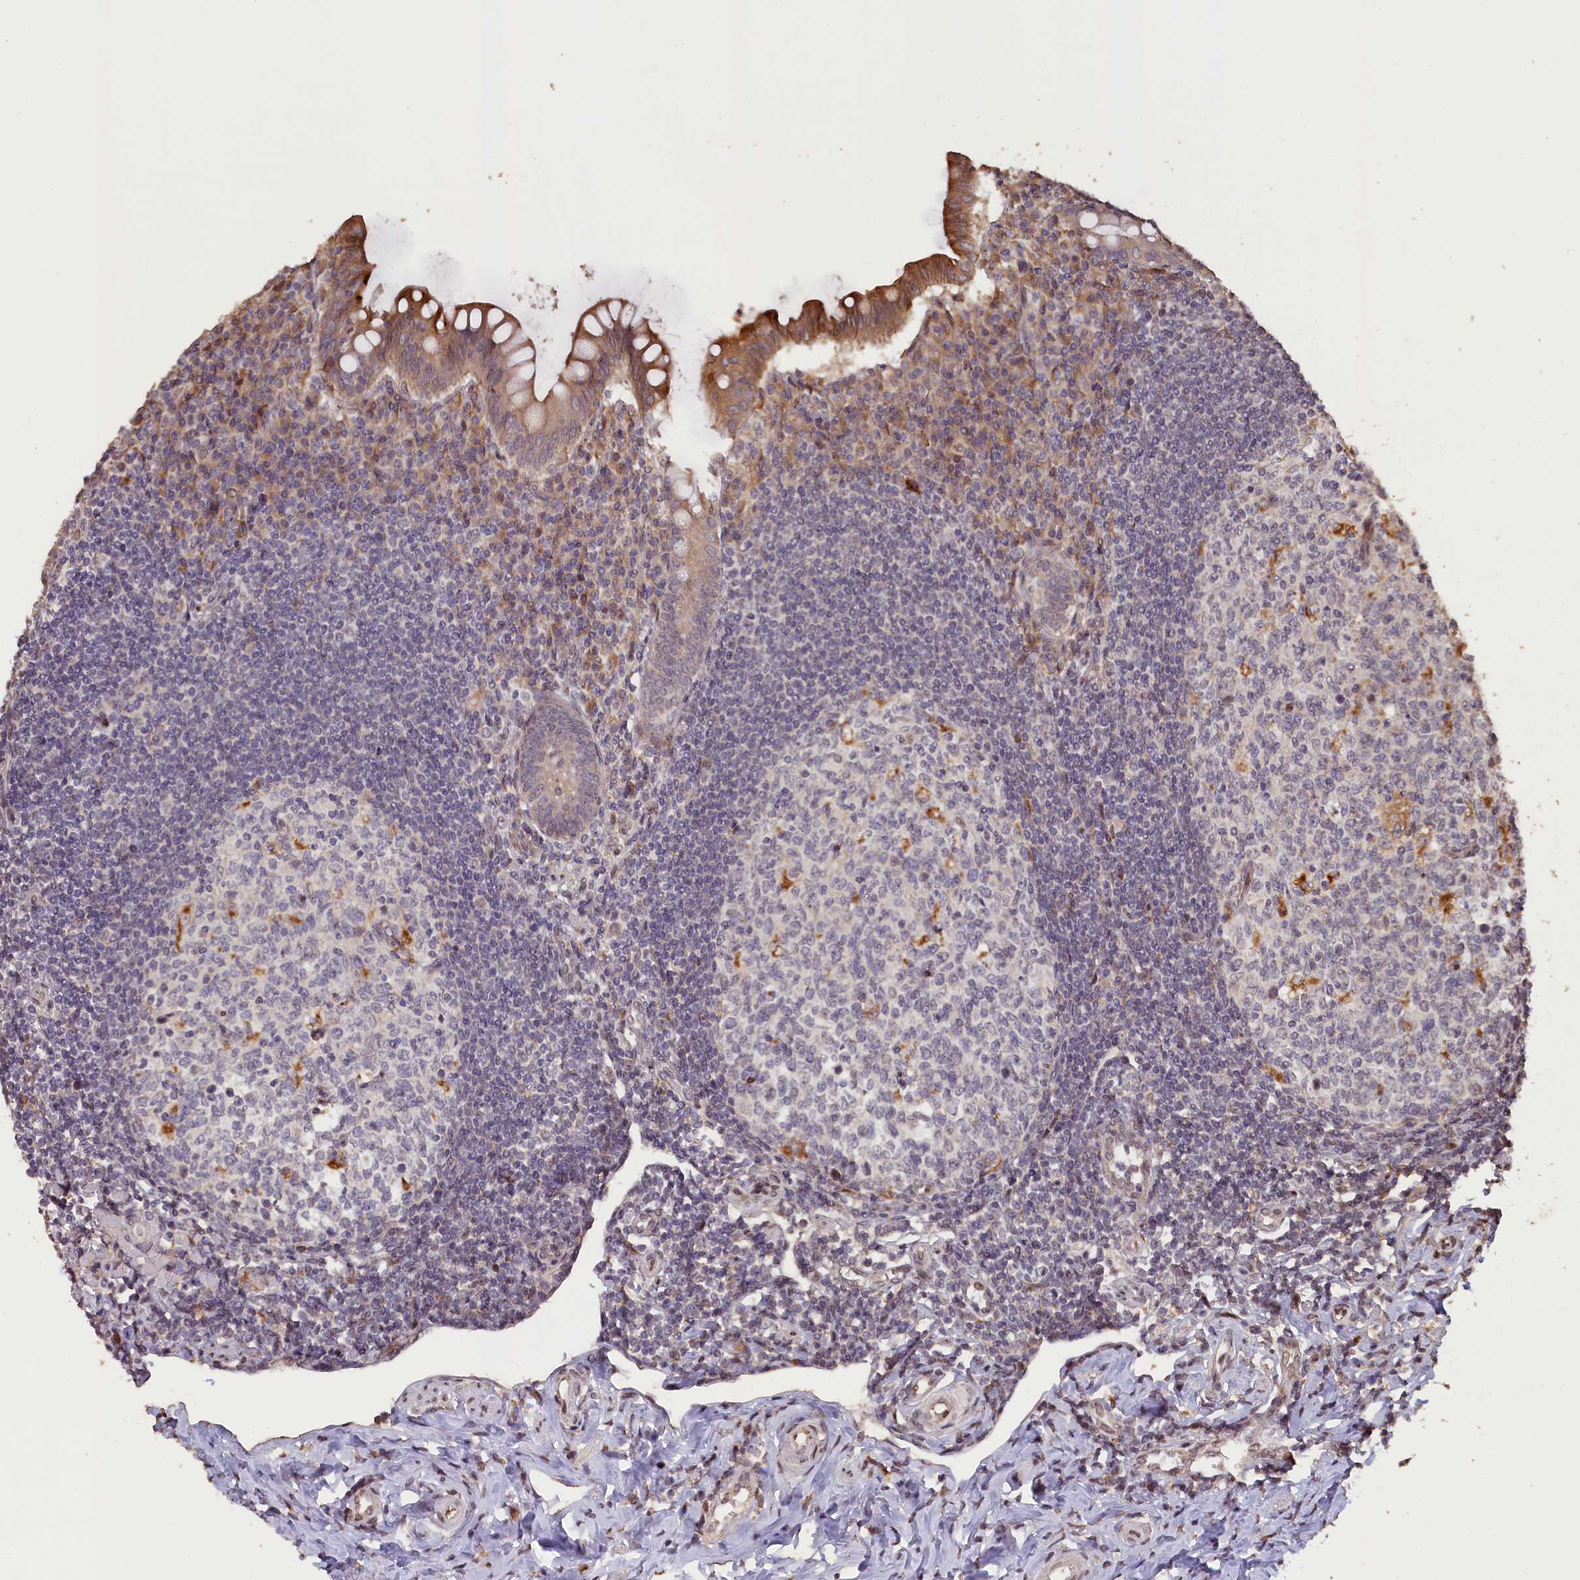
{"staining": {"intensity": "moderate", "quantity": "<25%", "location": "cytoplasmic/membranous"}, "tissue": "appendix", "cell_type": "Glandular cells", "image_type": "normal", "snomed": [{"axis": "morphology", "description": "Normal tissue, NOS"}, {"axis": "topography", "description": "Appendix"}], "caption": "Immunohistochemistry (IHC) (DAB (3,3'-diaminobenzidine)) staining of unremarkable appendix exhibits moderate cytoplasmic/membranous protein expression in approximately <25% of glandular cells. (Brightfield microscopy of DAB IHC at high magnification).", "gene": "SLC38A7", "patient": {"sex": "female", "age": 33}}